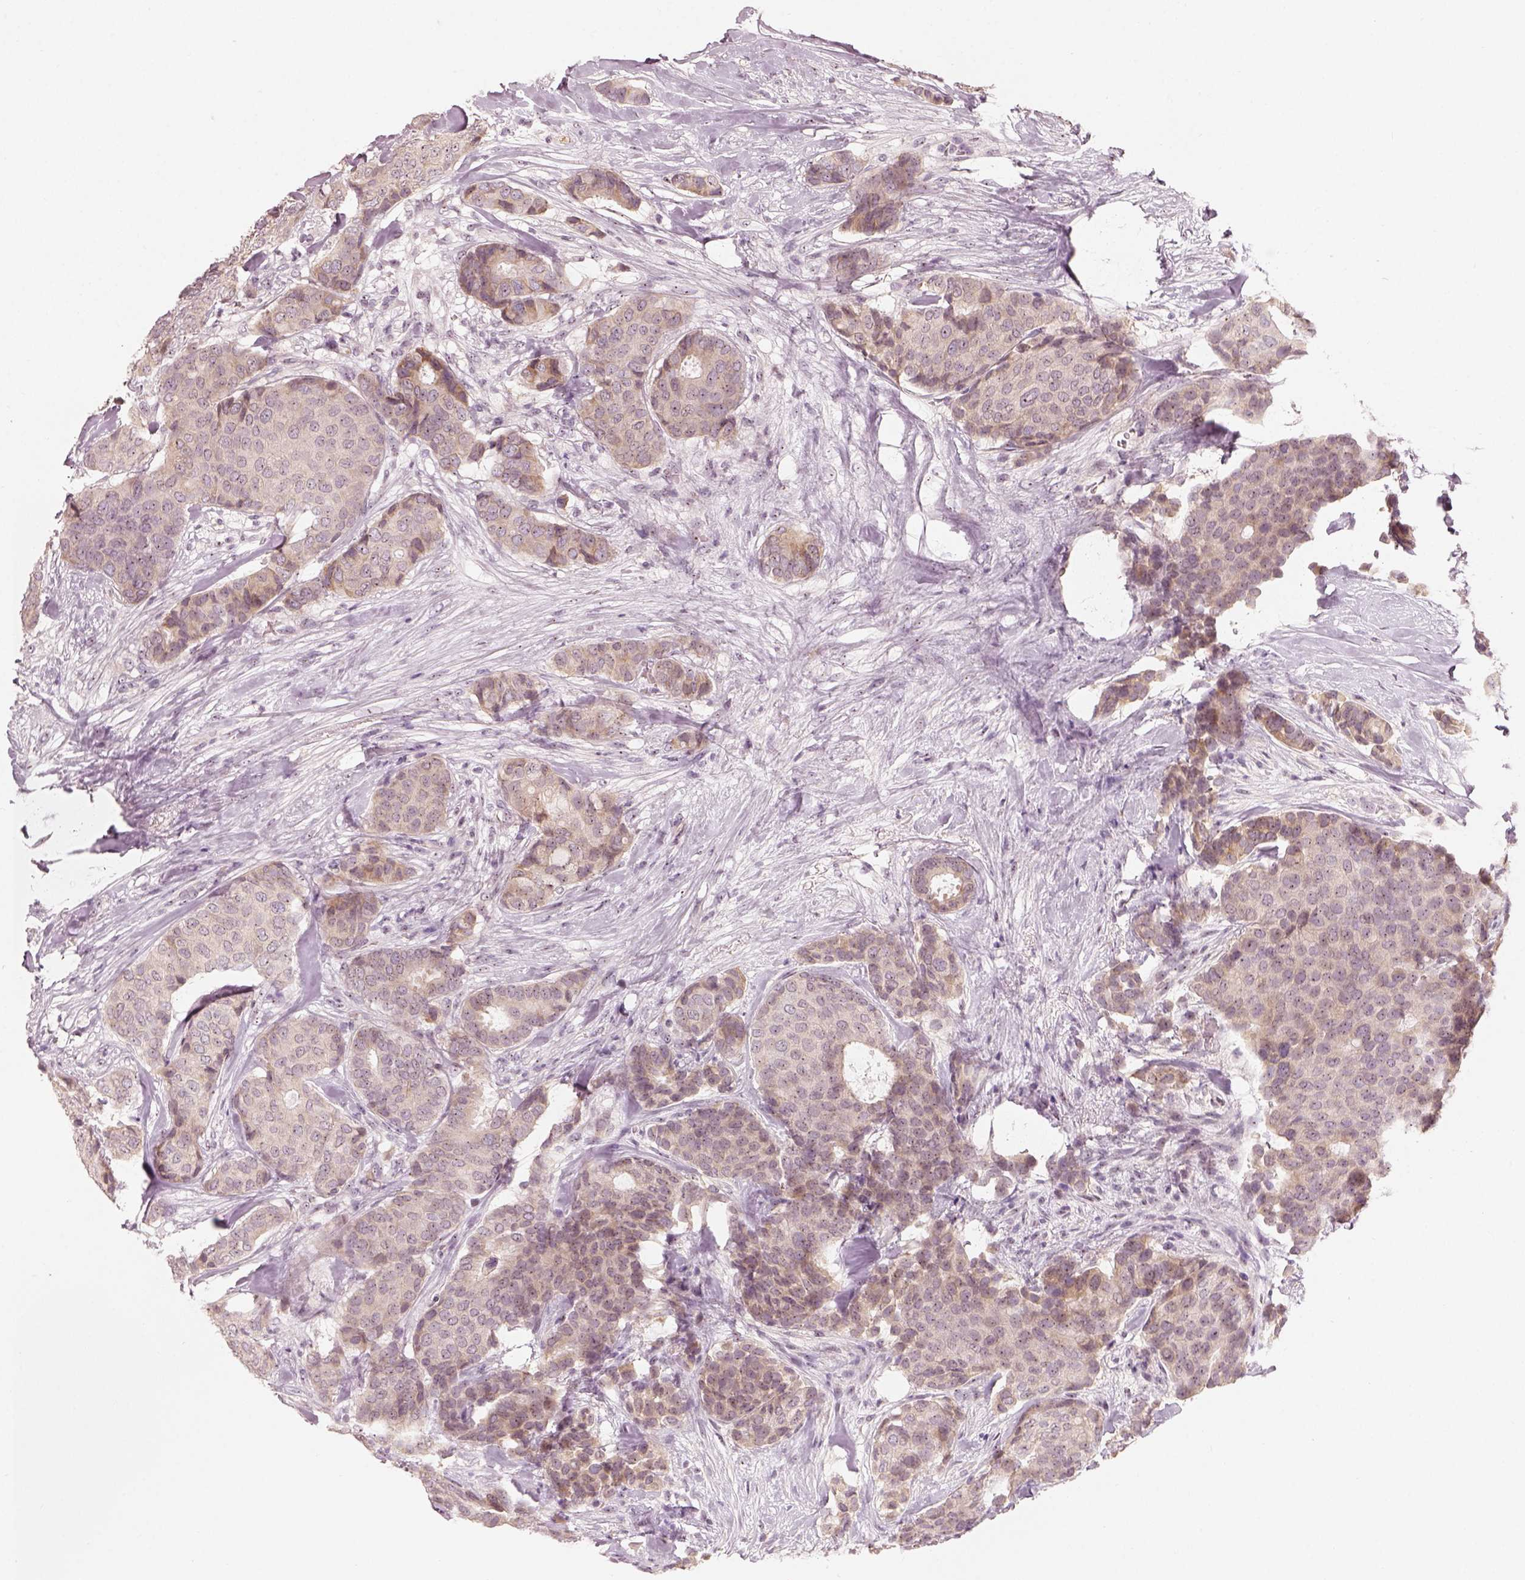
{"staining": {"intensity": "weak", "quantity": "25%-75%", "location": "cytoplasmic/membranous"}, "tissue": "breast cancer", "cell_type": "Tumor cells", "image_type": "cancer", "snomed": [{"axis": "morphology", "description": "Duct carcinoma"}, {"axis": "topography", "description": "Breast"}], "caption": "Protein staining by immunohistochemistry displays weak cytoplasmic/membranous positivity in approximately 25%-75% of tumor cells in breast cancer (infiltrating ductal carcinoma).", "gene": "CDS1", "patient": {"sex": "female", "age": 75}}